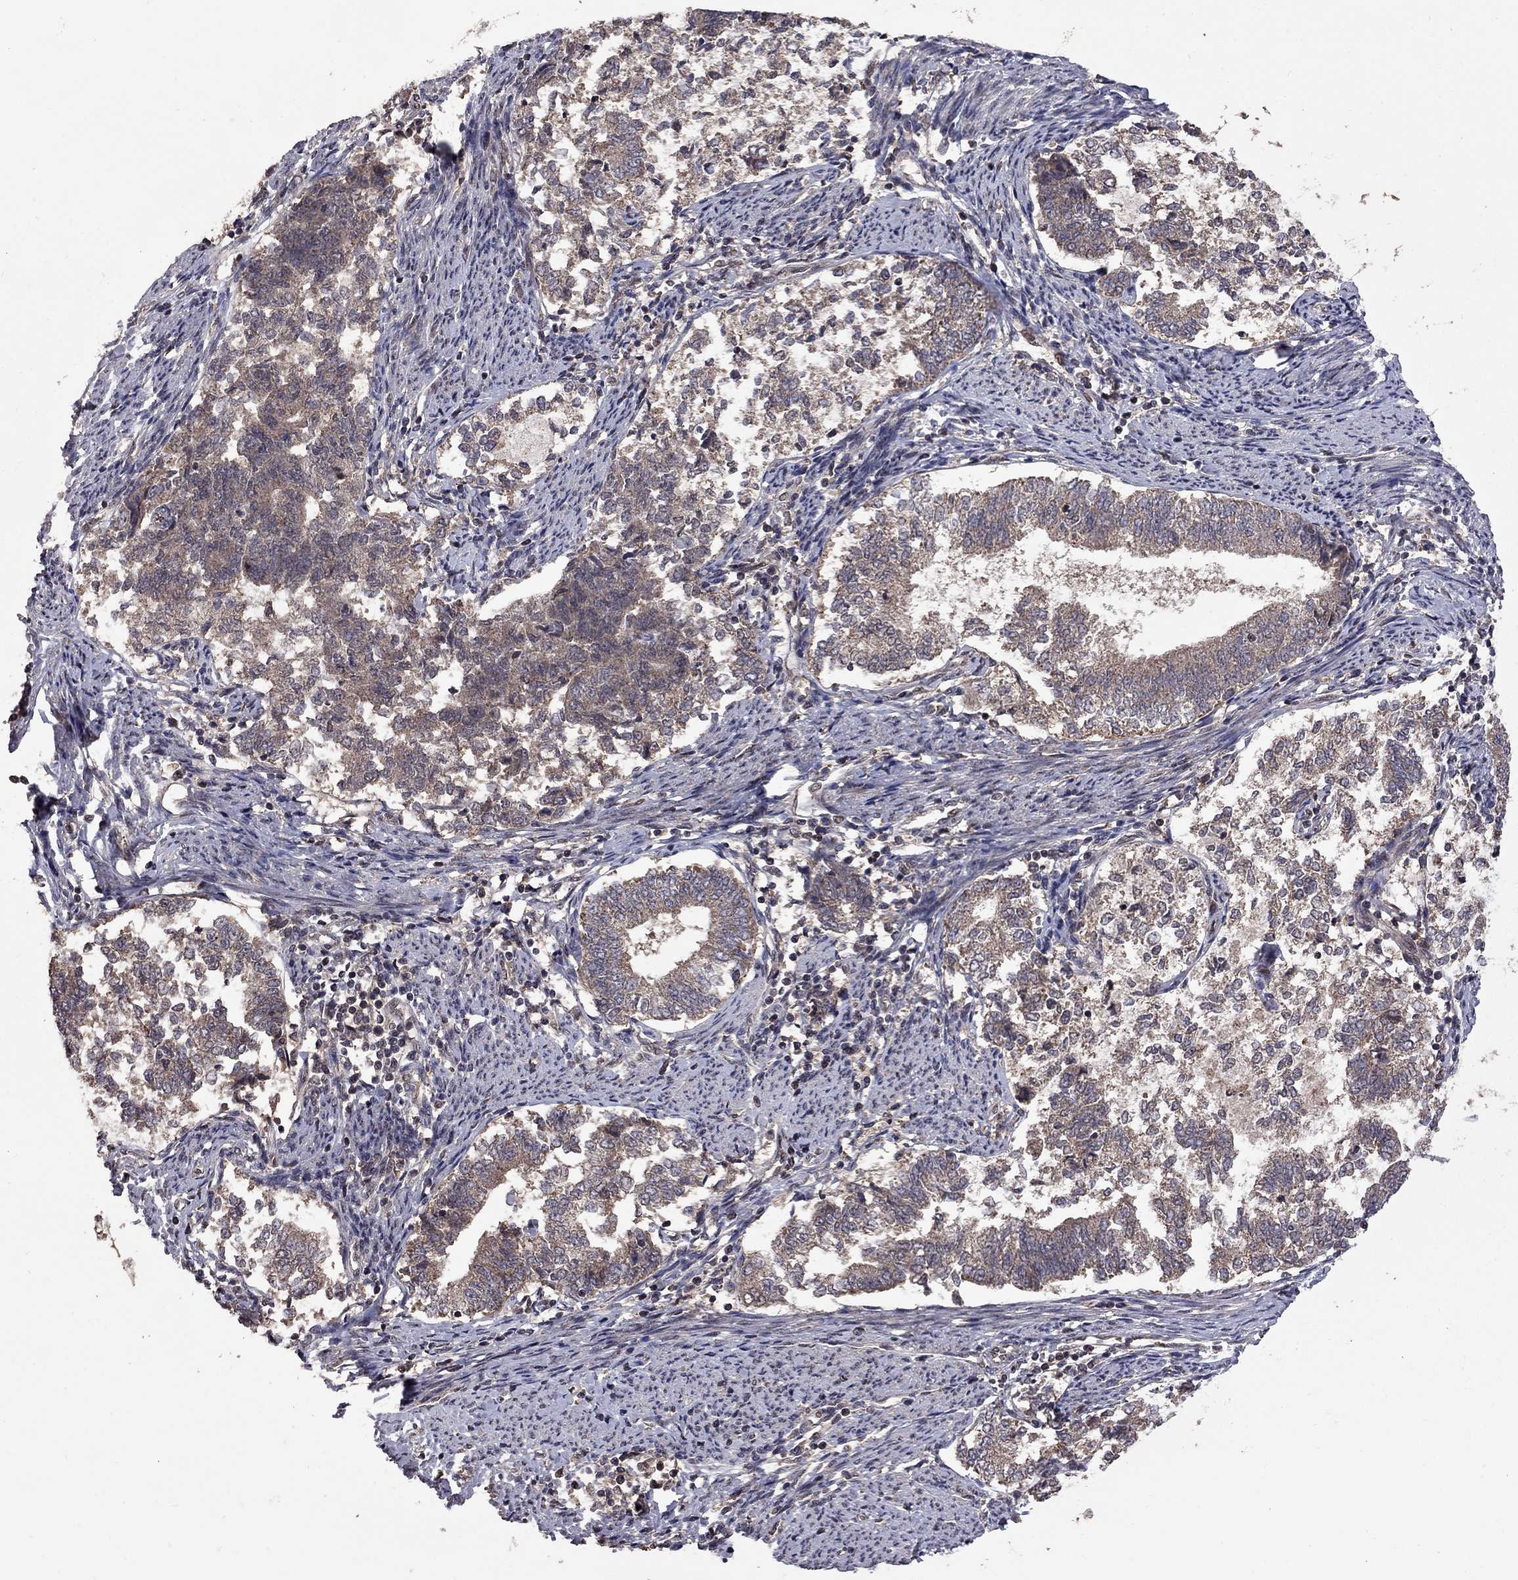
{"staining": {"intensity": "moderate", "quantity": "25%-75%", "location": "cytoplasmic/membranous"}, "tissue": "endometrial cancer", "cell_type": "Tumor cells", "image_type": "cancer", "snomed": [{"axis": "morphology", "description": "Adenocarcinoma, NOS"}, {"axis": "topography", "description": "Endometrium"}], "caption": "Endometrial cancer (adenocarcinoma) stained with immunohistochemistry demonstrates moderate cytoplasmic/membranous expression in about 25%-75% of tumor cells.", "gene": "IPP", "patient": {"sex": "female", "age": 65}}